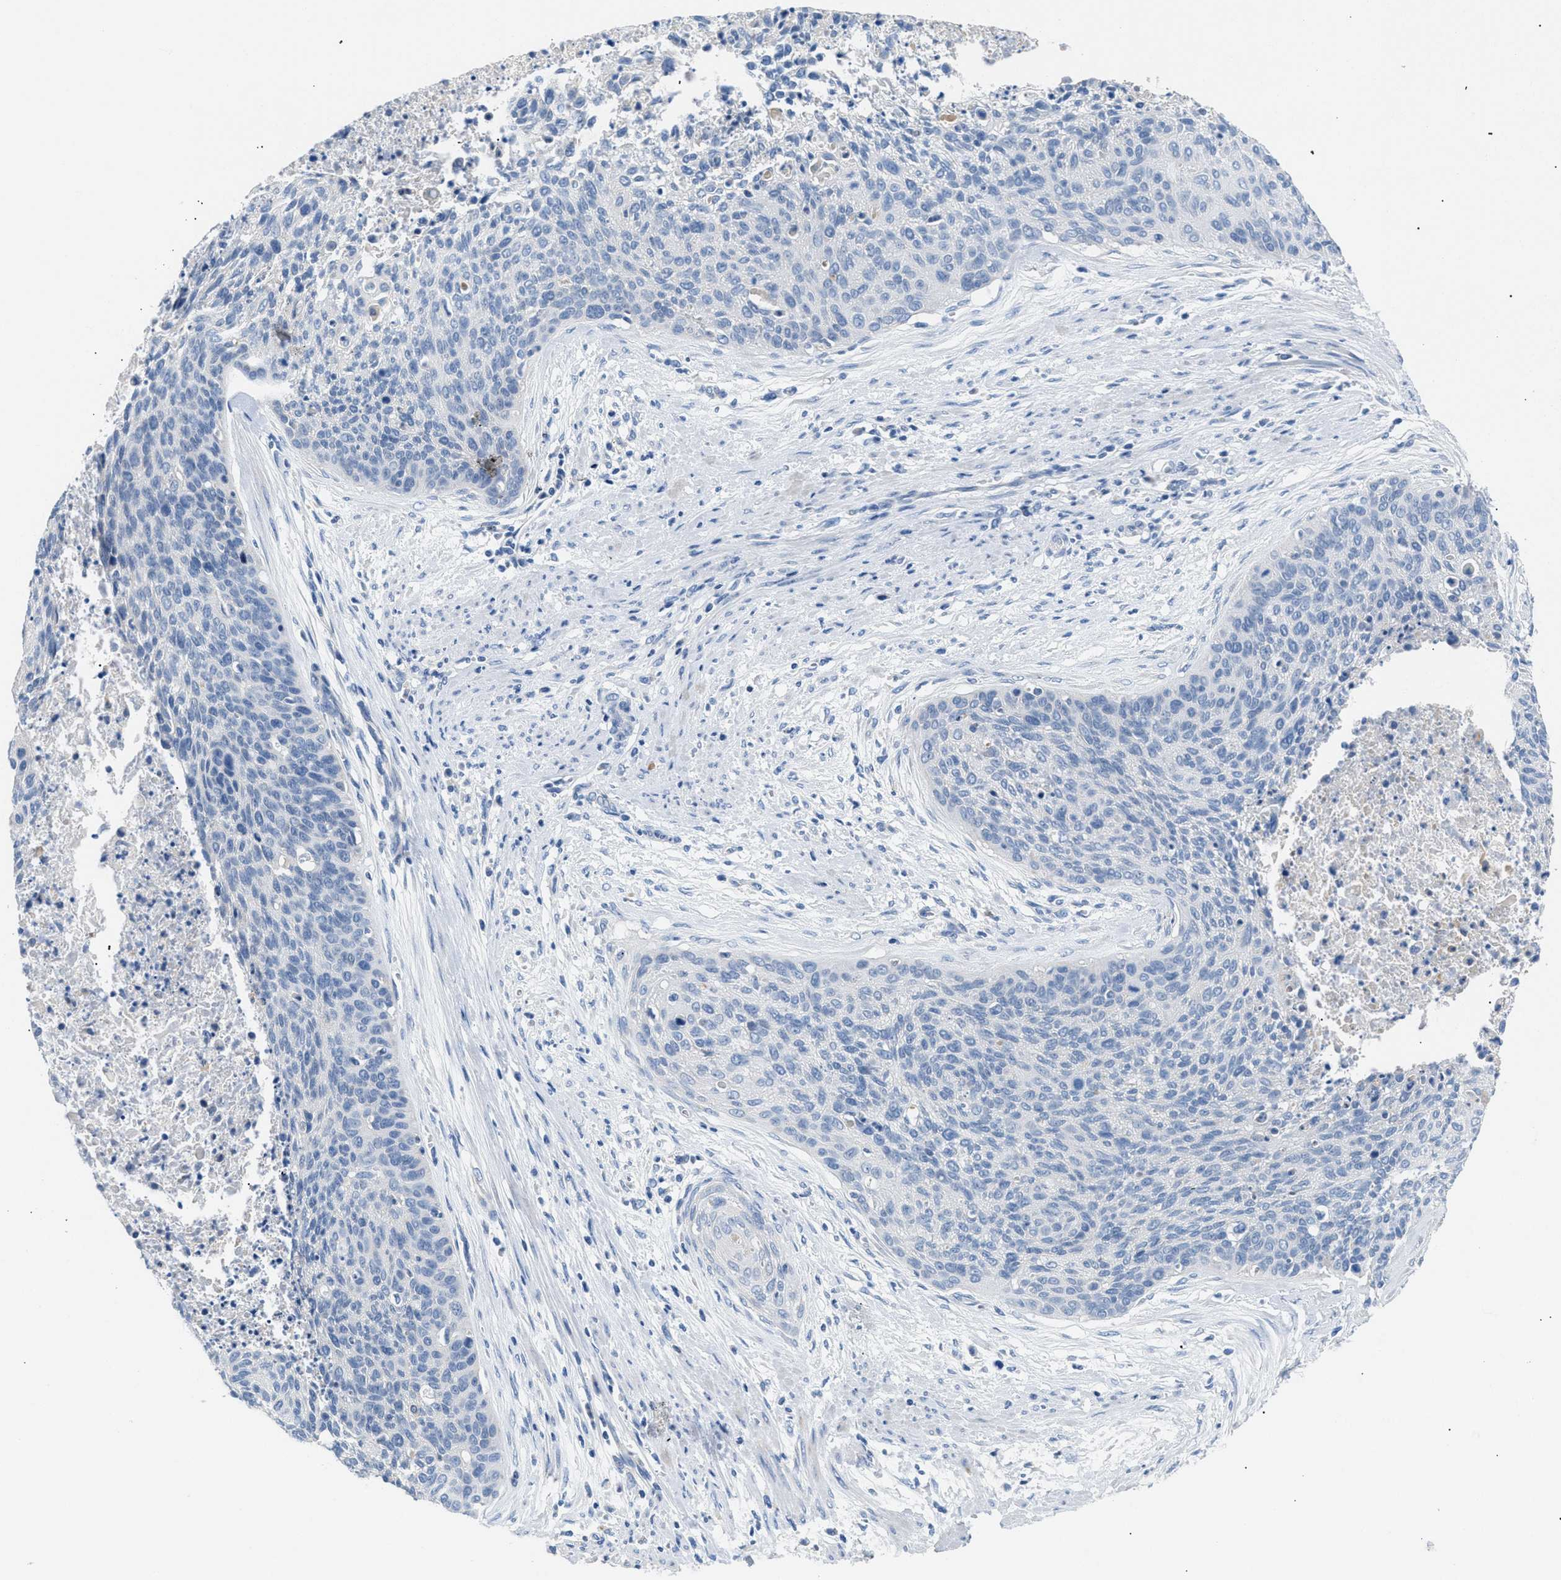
{"staining": {"intensity": "negative", "quantity": "none", "location": "none"}, "tissue": "cervical cancer", "cell_type": "Tumor cells", "image_type": "cancer", "snomed": [{"axis": "morphology", "description": "Squamous cell carcinoma, NOS"}, {"axis": "topography", "description": "Cervix"}], "caption": "Protein analysis of squamous cell carcinoma (cervical) displays no significant expression in tumor cells.", "gene": "ILDR1", "patient": {"sex": "female", "age": 55}}